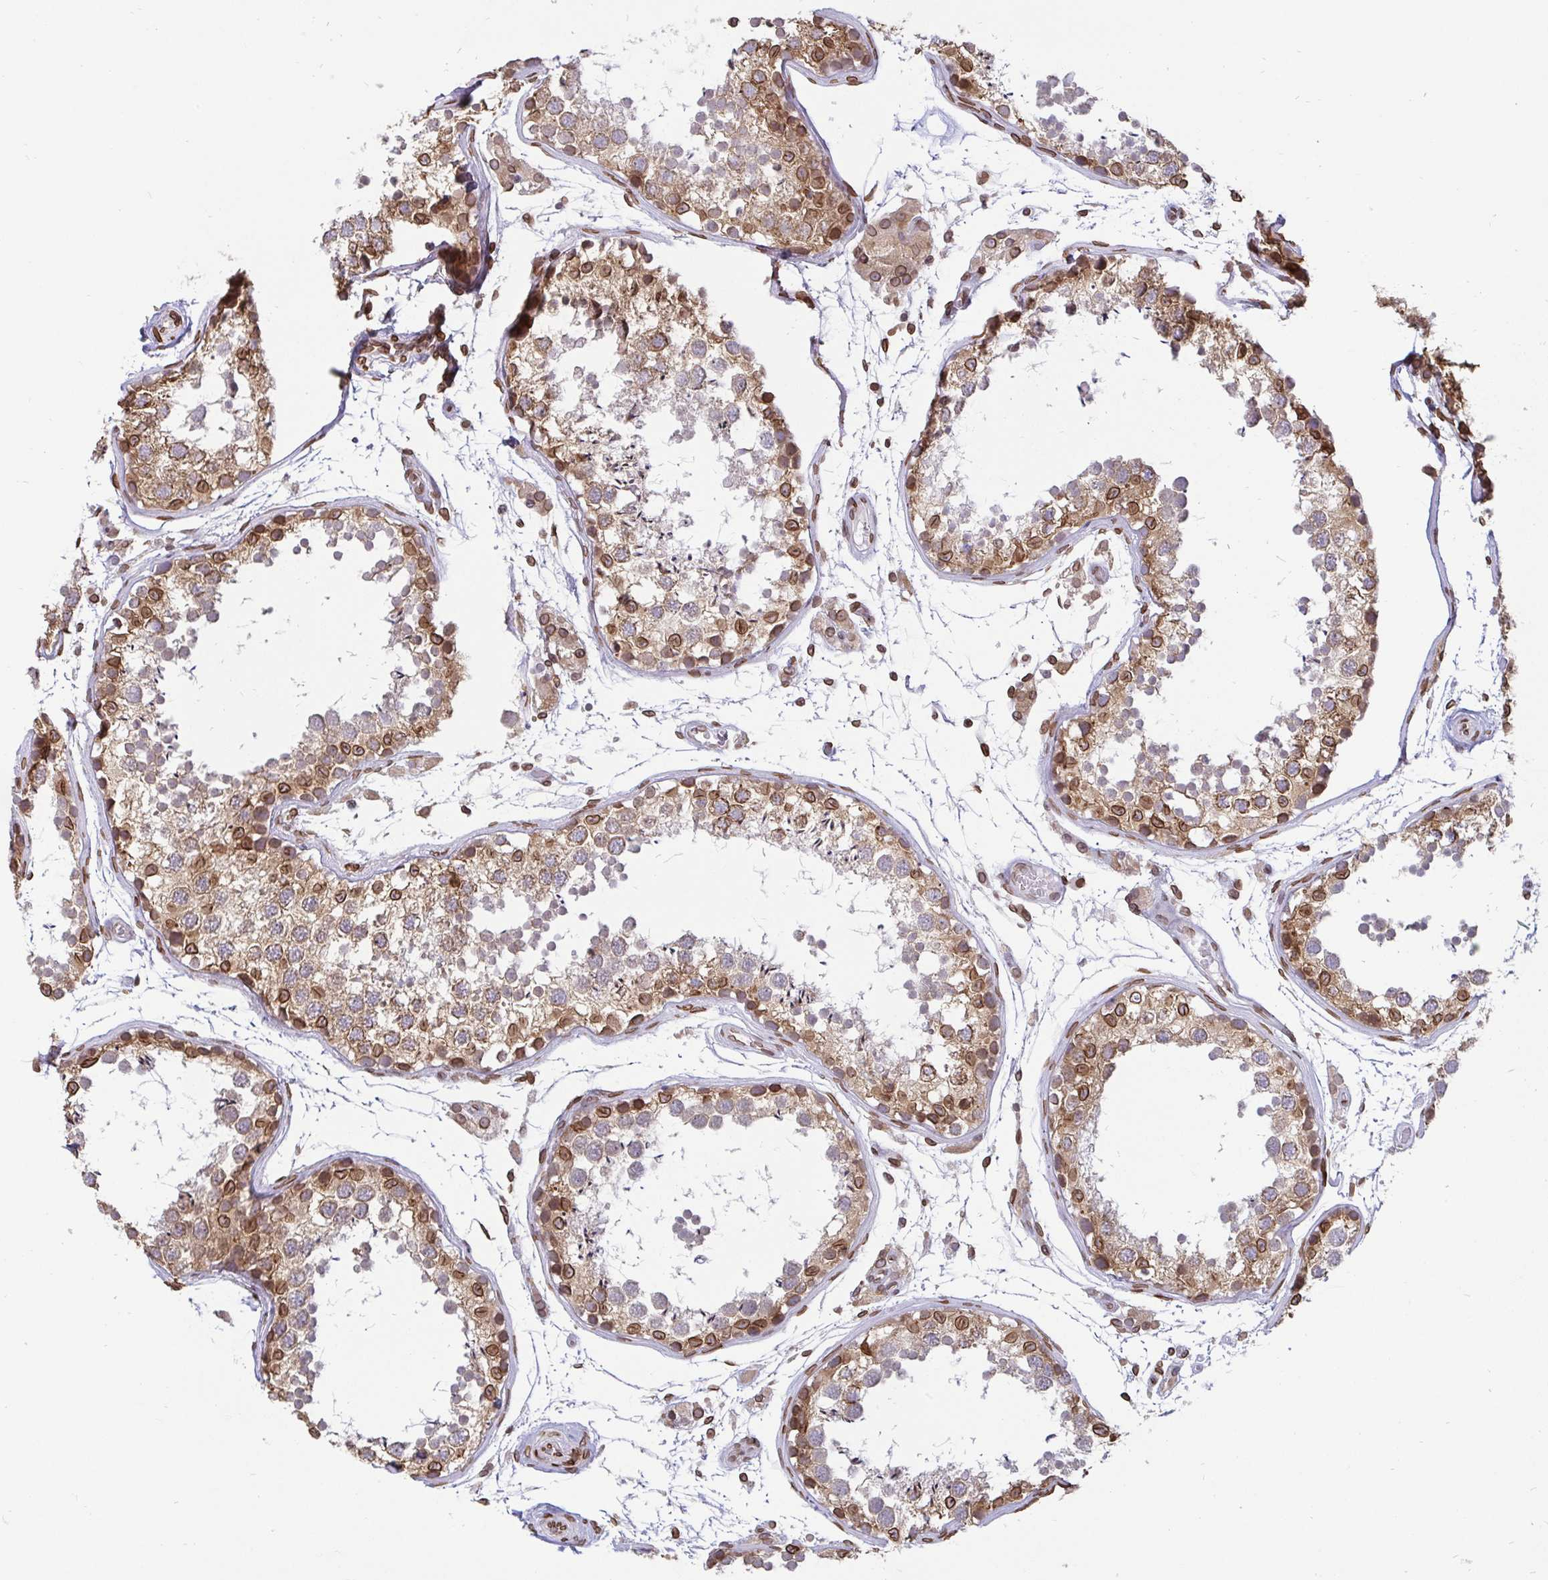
{"staining": {"intensity": "moderate", "quantity": ">75%", "location": "cytoplasmic/membranous,nuclear"}, "tissue": "testis", "cell_type": "Cells in seminiferous ducts", "image_type": "normal", "snomed": [{"axis": "morphology", "description": "Normal tissue, NOS"}, {"axis": "topography", "description": "Testis"}], "caption": "Testis stained with IHC demonstrates moderate cytoplasmic/membranous,nuclear expression in about >75% of cells in seminiferous ducts. (DAB (3,3'-diaminobenzidine) IHC, brown staining for protein, blue staining for nuclei).", "gene": "EMD", "patient": {"sex": "male", "age": 29}}